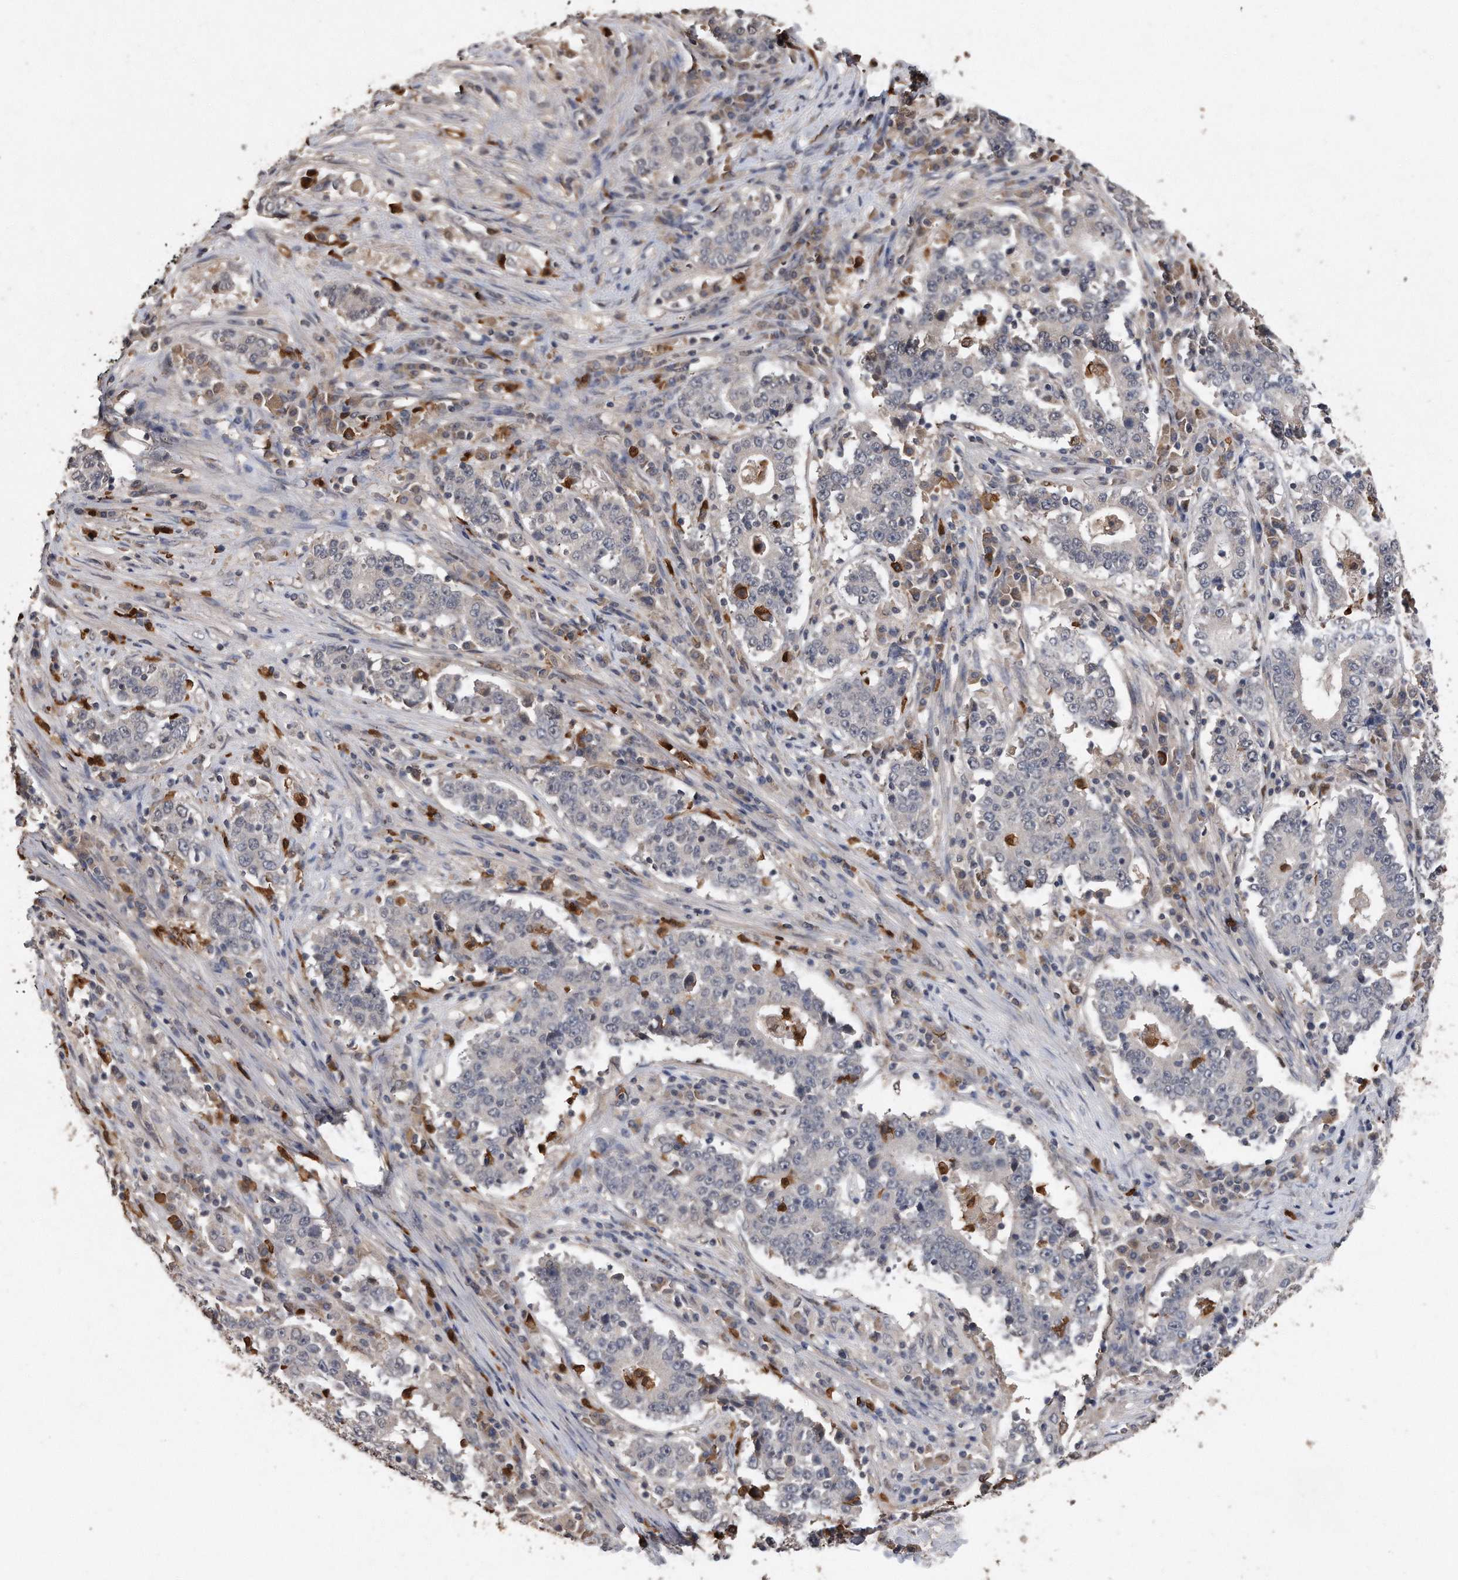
{"staining": {"intensity": "negative", "quantity": "none", "location": "none"}, "tissue": "stomach cancer", "cell_type": "Tumor cells", "image_type": "cancer", "snomed": [{"axis": "morphology", "description": "Adenocarcinoma, NOS"}, {"axis": "topography", "description": "Stomach"}], "caption": "The immunohistochemistry (IHC) photomicrograph has no significant staining in tumor cells of stomach cancer tissue.", "gene": "PELO", "patient": {"sex": "male", "age": 59}}